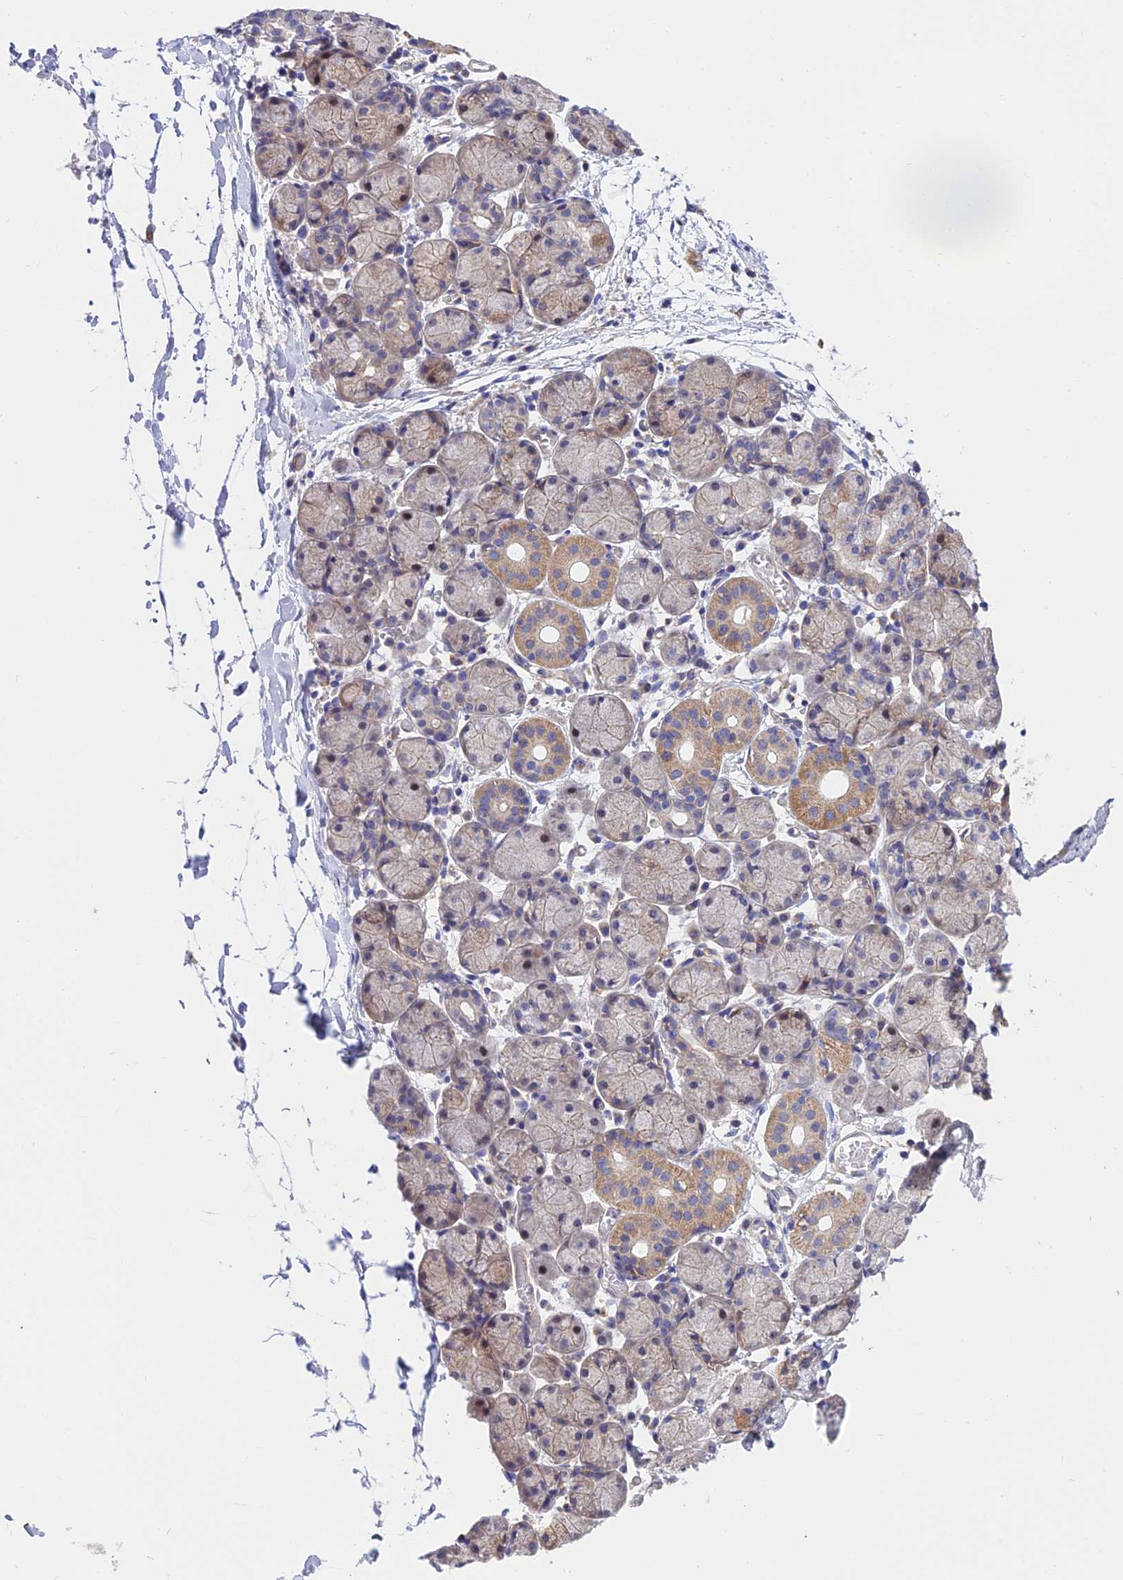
{"staining": {"intensity": "moderate", "quantity": "25%-75%", "location": "cytoplasmic/membranous"}, "tissue": "salivary gland", "cell_type": "Glandular cells", "image_type": "normal", "snomed": [{"axis": "morphology", "description": "Normal tissue, NOS"}, {"axis": "topography", "description": "Salivary gland"}], "caption": "Immunohistochemical staining of unremarkable human salivary gland shows 25%-75% levels of moderate cytoplasmic/membranous protein staining in about 25%-75% of glandular cells.", "gene": "CDC37L1", "patient": {"sex": "female", "age": 24}}